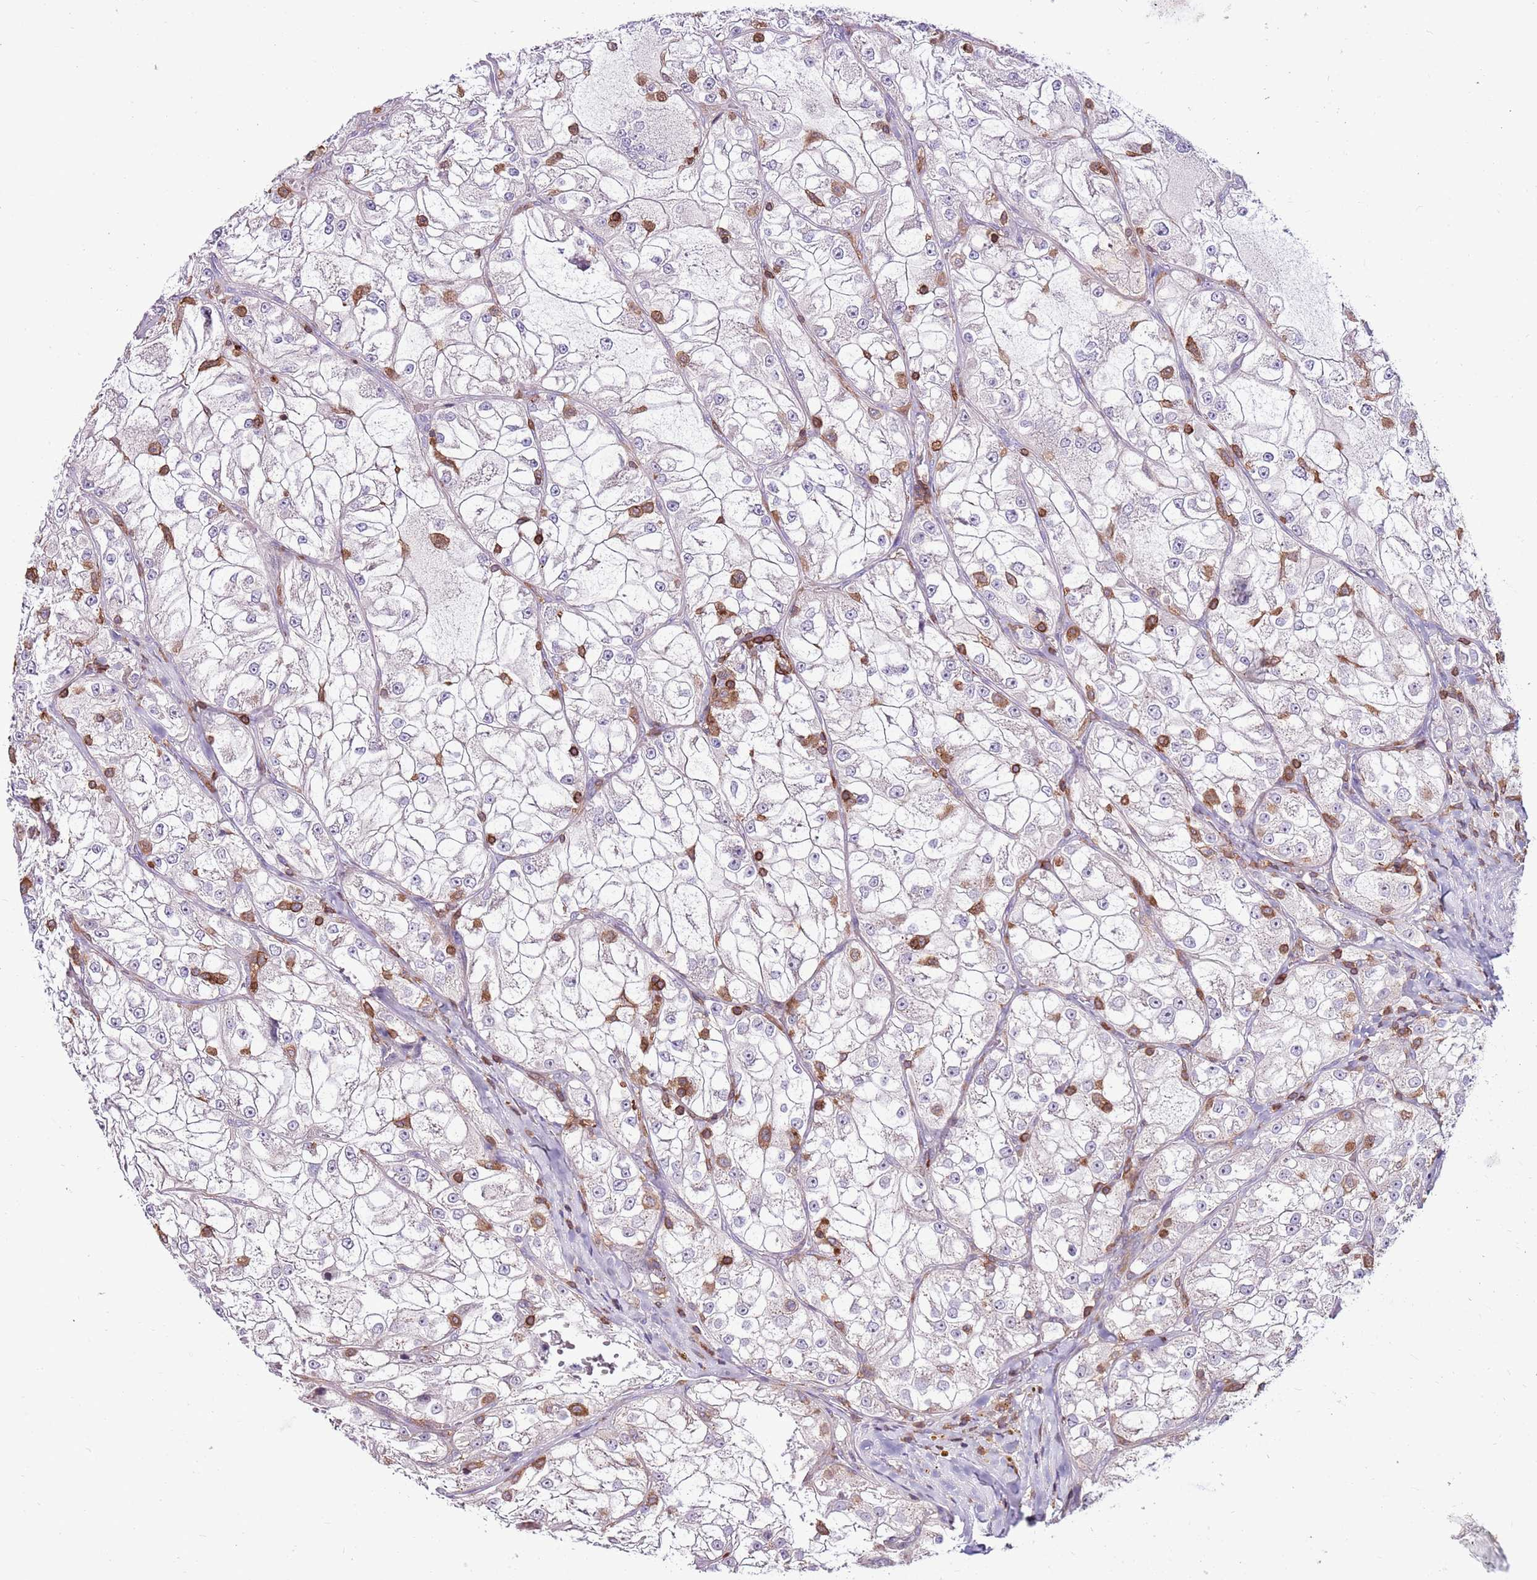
{"staining": {"intensity": "negative", "quantity": "none", "location": "none"}, "tissue": "renal cancer", "cell_type": "Tumor cells", "image_type": "cancer", "snomed": [{"axis": "morphology", "description": "Adenocarcinoma, NOS"}, {"axis": "topography", "description": "Kidney"}], "caption": "There is no significant expression in tumor cells of renal adenocarcinoma.", "gene": "ZSWIM1", "patient": {"sex": "female", "age": 72}}